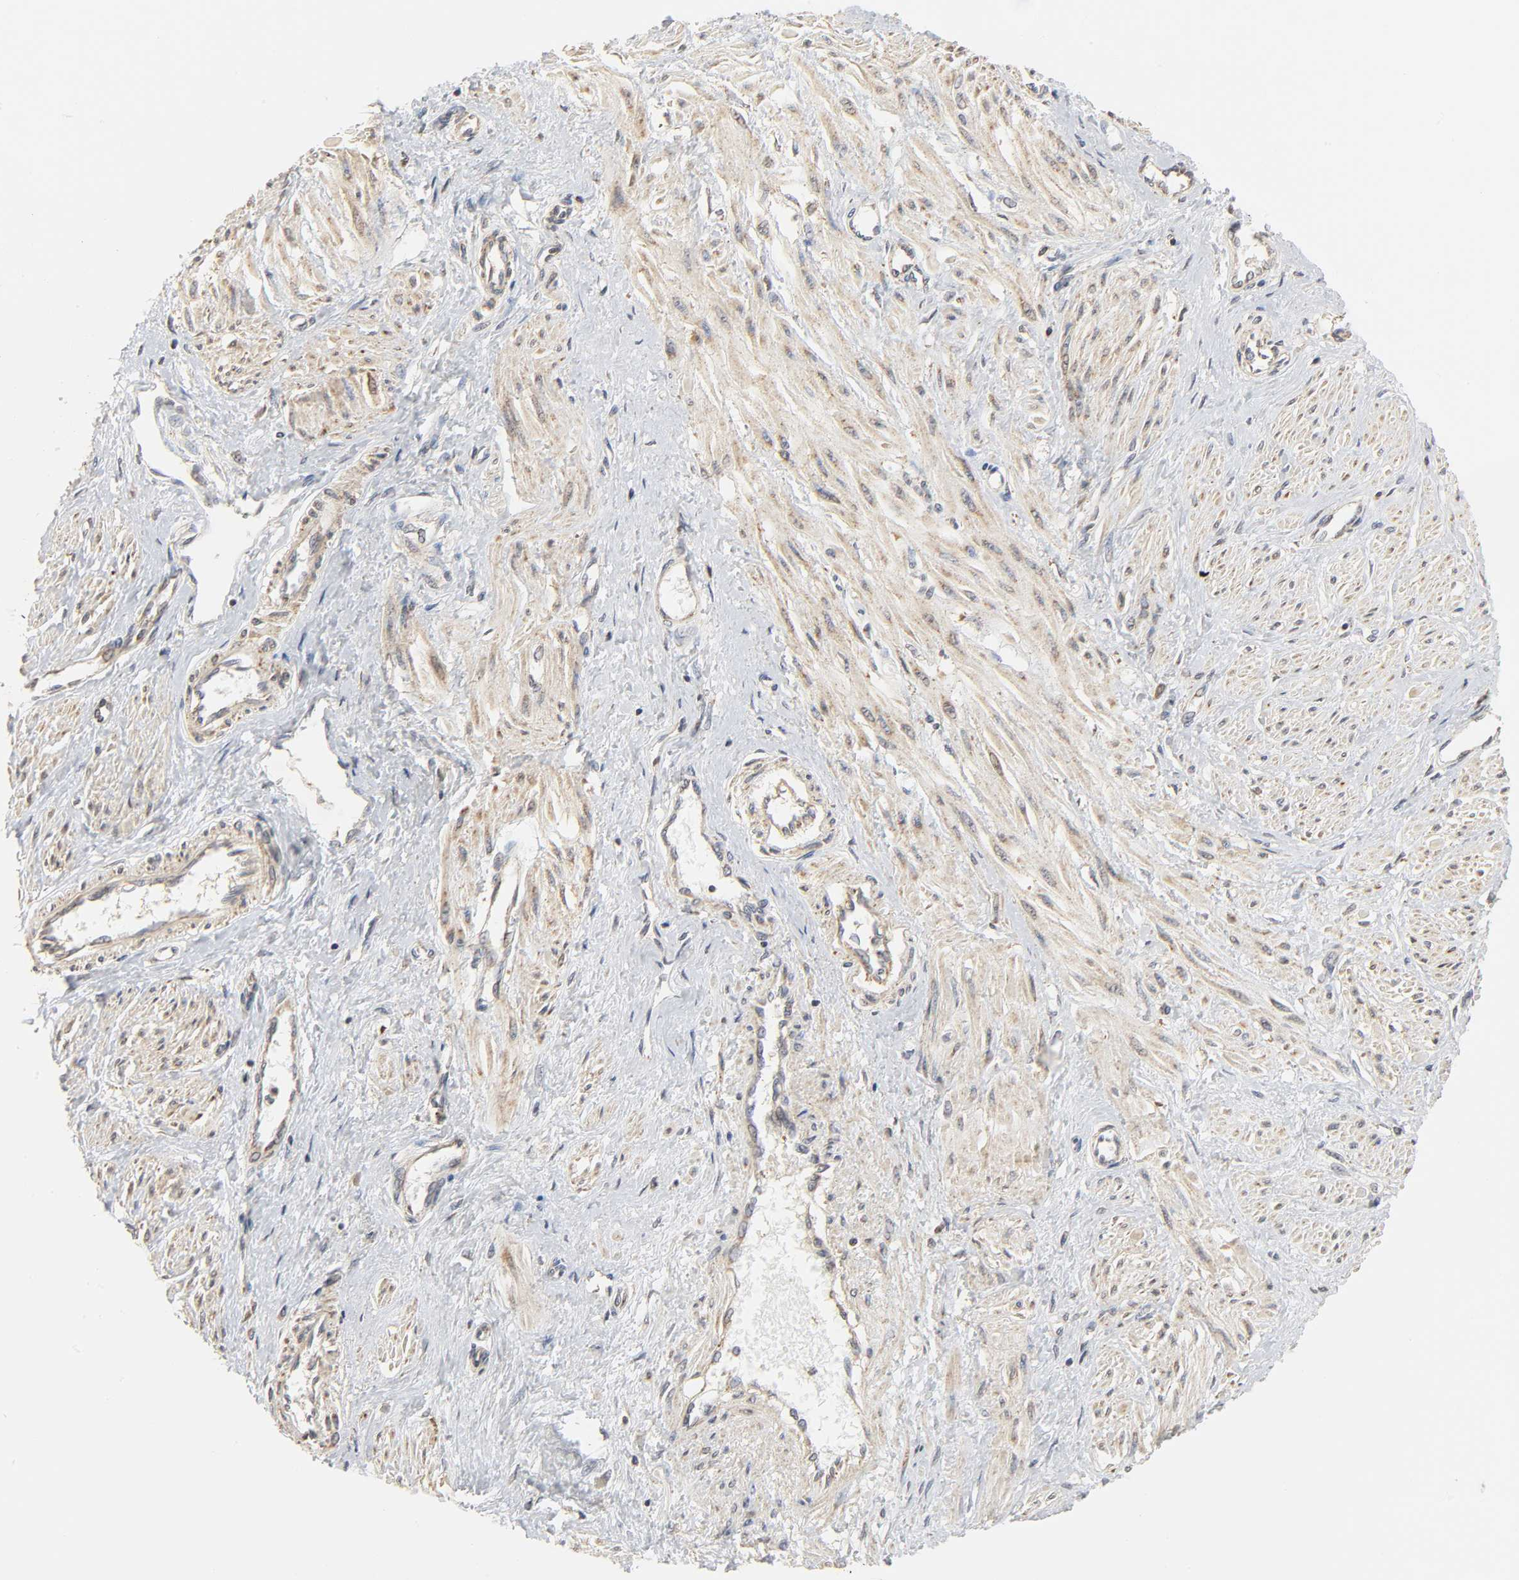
{"staining": {"intensity": "weak", "quantity": "25%-75%", "location": "cytoplasmic/membranous"}, "tissue": "smooth muscle", "cell_type": "Smooth muscle cells", "image_type": "normal", "snomed": [{"axis": "morphology", "description": "Normal tissue, NOS"}, {"axis": "topography", "description": "Smooth muscle"}, {"axis": "topography", "description": "Uterus"}], "caption": "The image demonstrates immunohistochemical staining of benign smooth muscle. There is weak cytoplasmic/membranous staining is seen in approximately 25%-75% of smooth muscle cells. The staining was performed using DAB to visualize the protein expression in brown, while the nuclei were stained in blue with hematoxylin (Magnification: 20x).", "gene": "CLEC4E", "patient": {"sex": "female", "age": 39}}